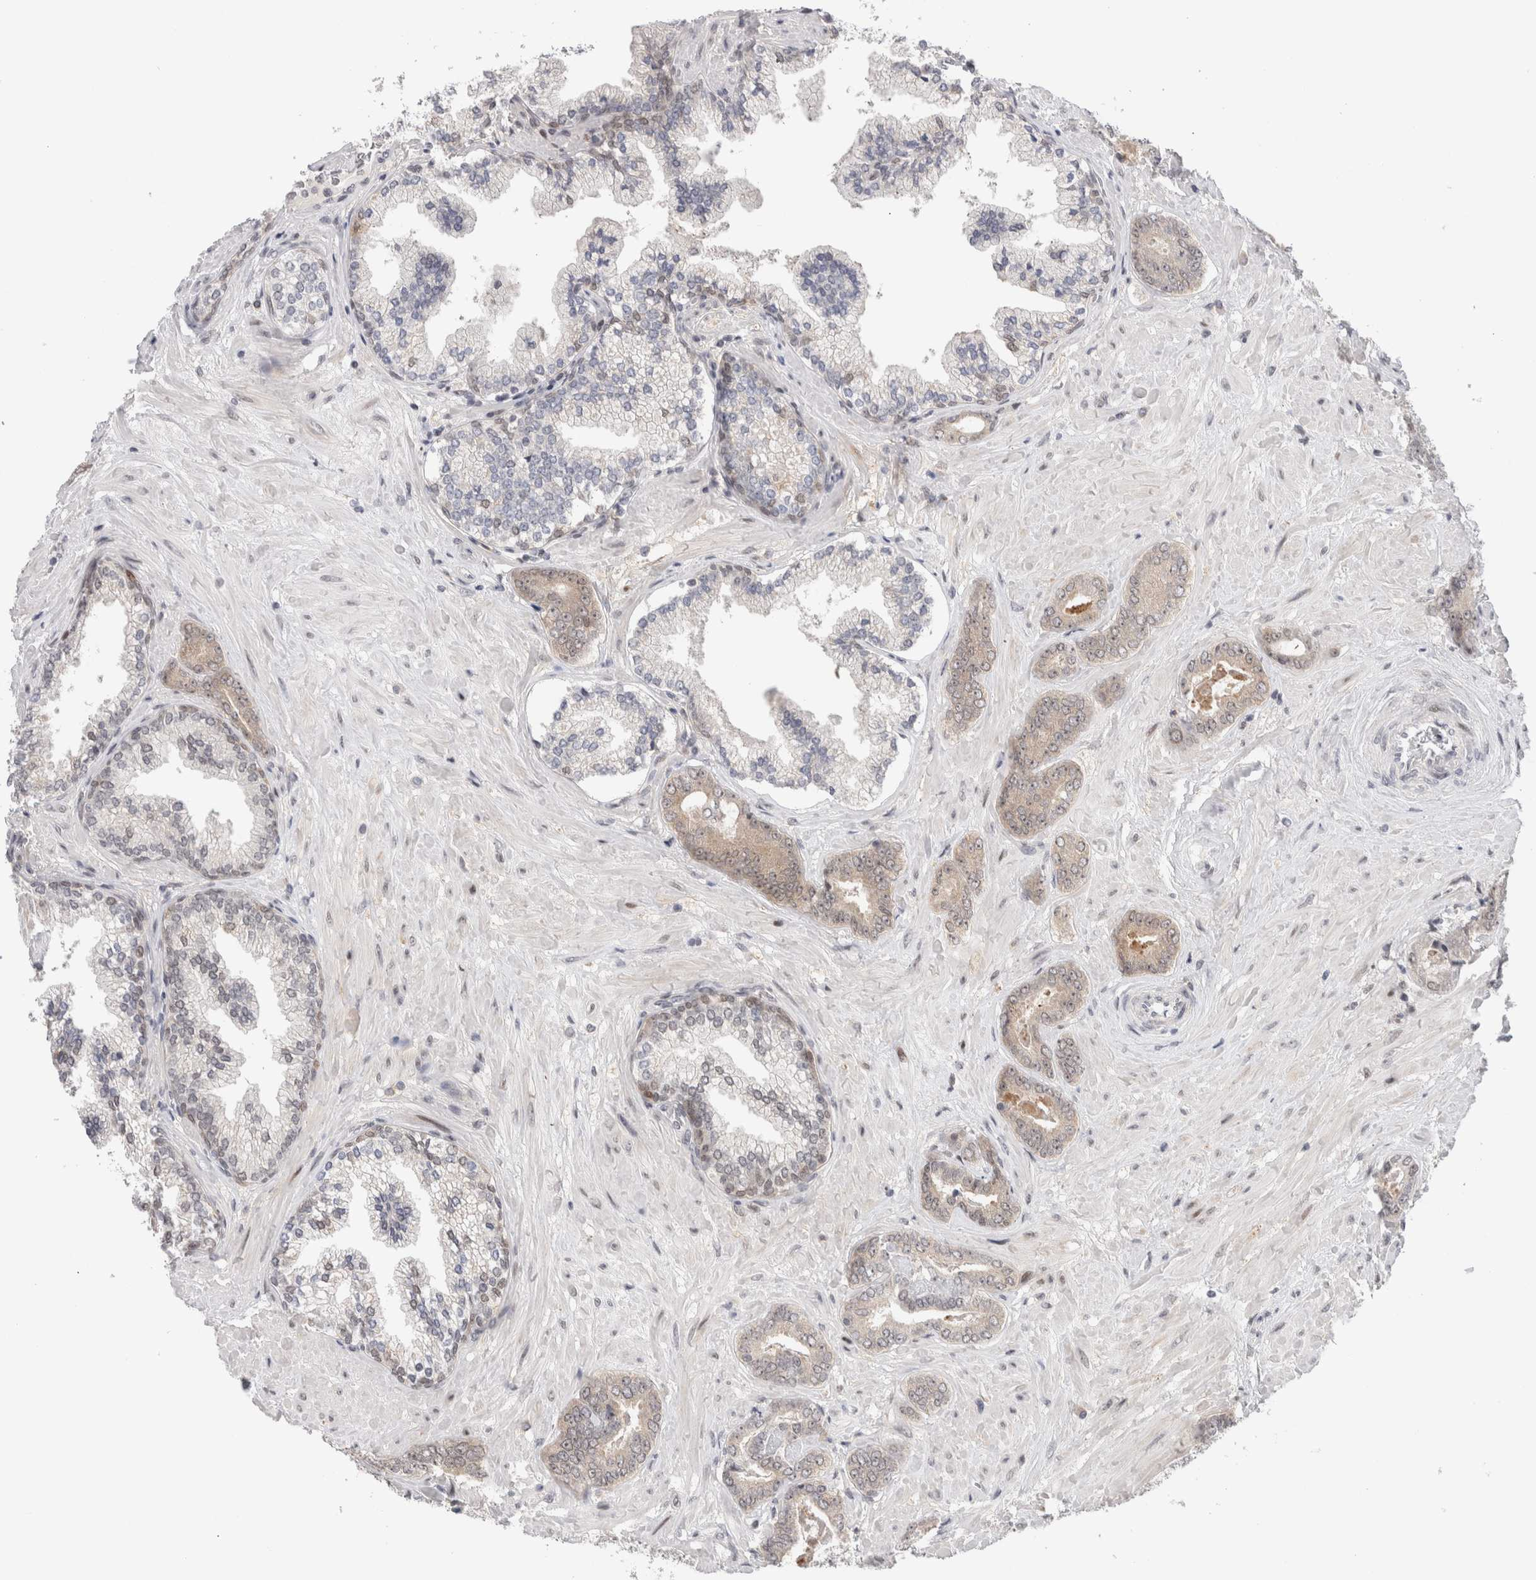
{"staining": {"intensity": "weak", "quantity": "<25%", "location": "cytoplasmic/membranous"}, "tissue": "prostate cancer", "cell_type": "Tumor cells", "image_type": "cancer", "snomed": [{"axis": "morphology", "description": "Adenocarcinoma, Low grade"}, {"axis": "topography", "description": "Prostate"}], "caption": "The micrograph shows no staining of tumor cells in prostate cancer.", "gene": "ZNF521", "patient": {"sex": "male", "age": 71}}